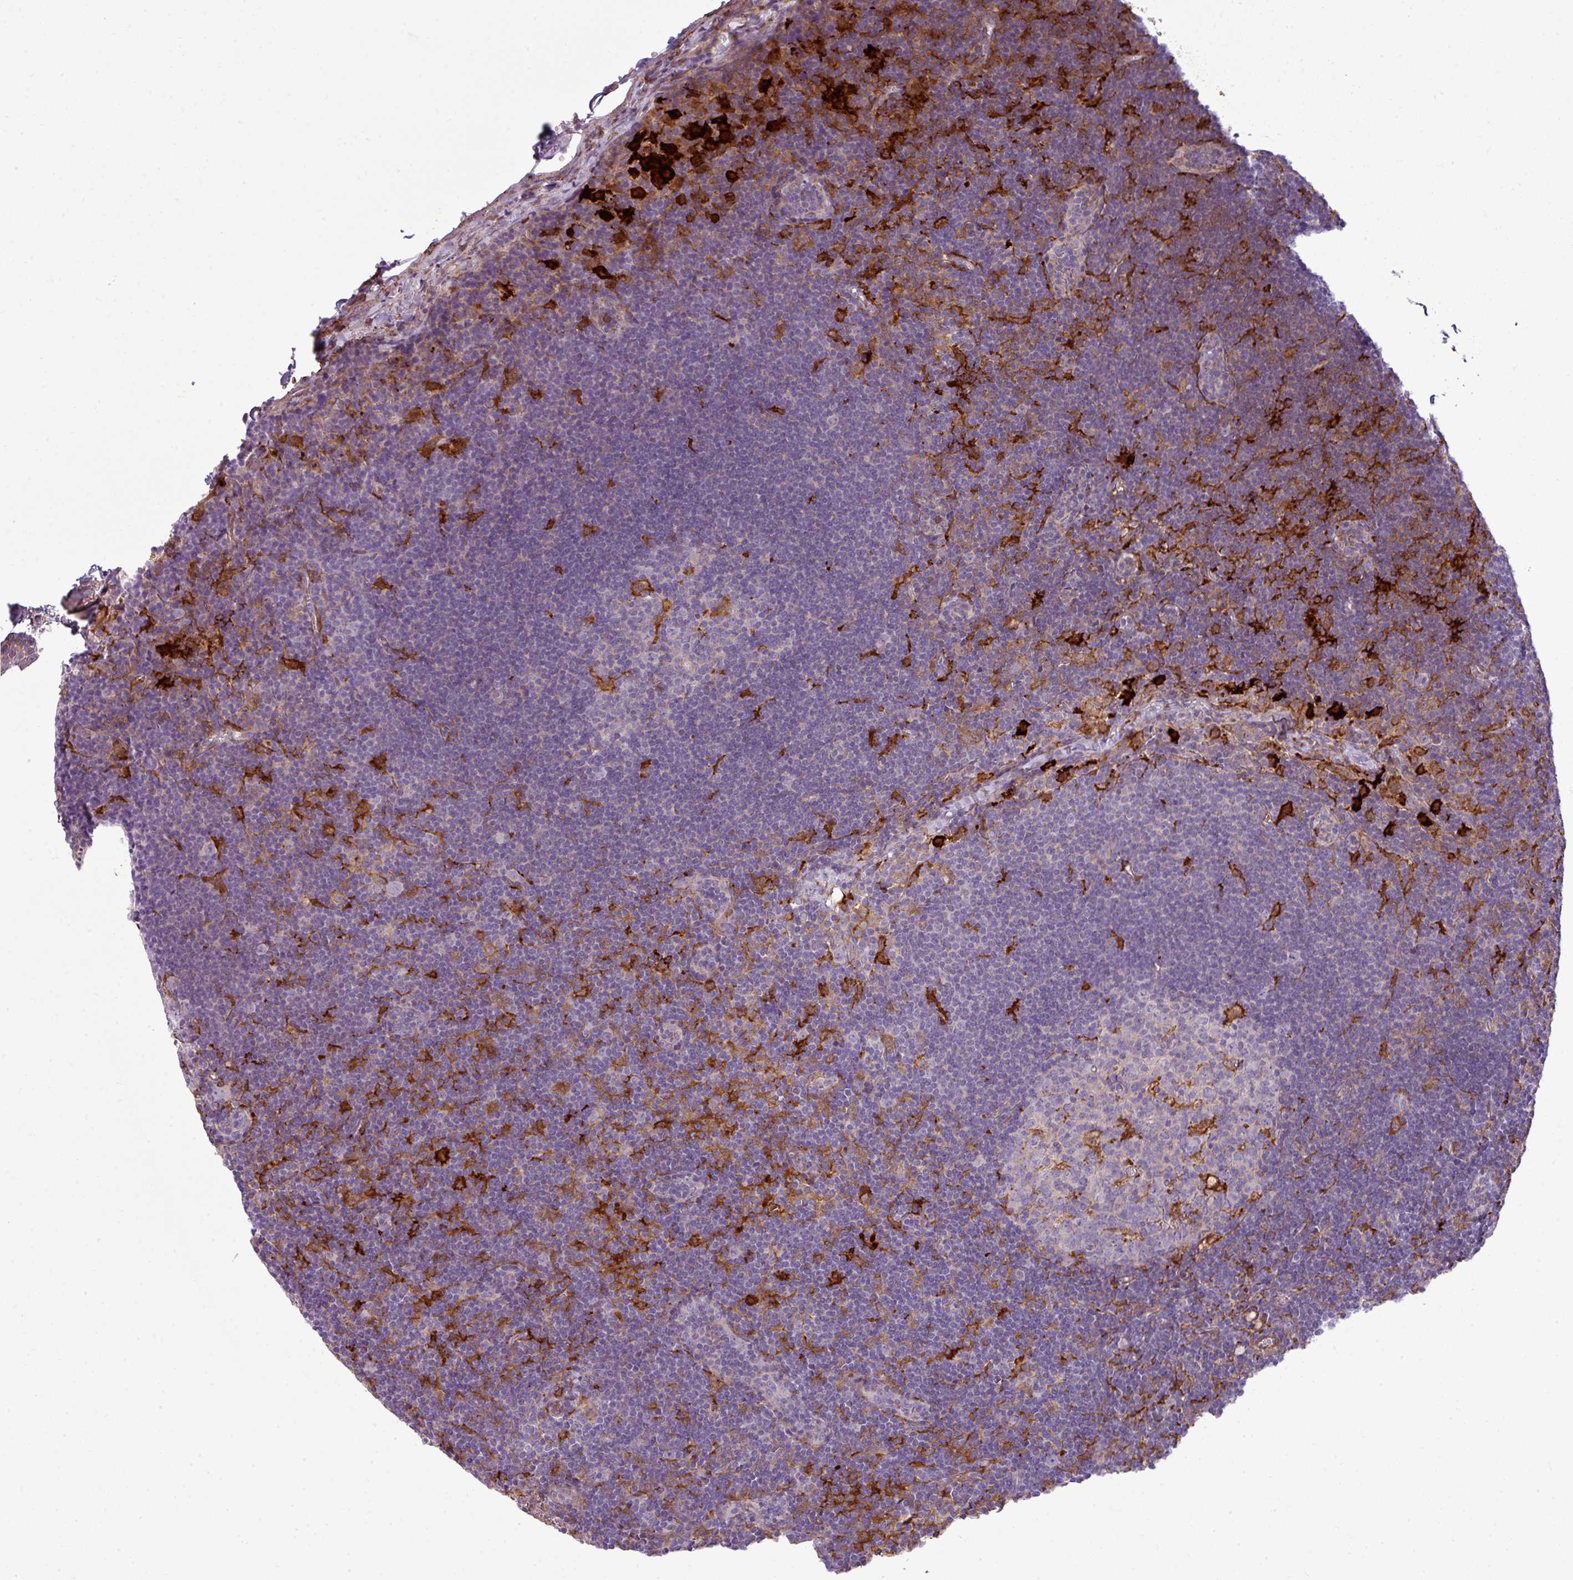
{"staining": {"intensity": "negative", "quantity": "none", "location": "none"}, "tissue": "lymph node", "cell_type": "Germinal center cells", "image_type": "normal", "snomed": [{"axis": "morphology", "description": "Normal tissue, NOS"}, {"axis": "topography", "description": "Lymph node"}], "caption": "Immunohistochemistry image of benign lymph node: human lymph node stained with DAB (3,3'-diaminobenzidine) shows no significant protein staining in germinal center cells. (Stains: DAB (3,3'-diaminobenzidine) IHC with hematoxylin counter stain, Microscopy: brightfield microscopy at high magnification).", "gene": "COL8A1", "patient": {"sex": "female", "age": 29}}